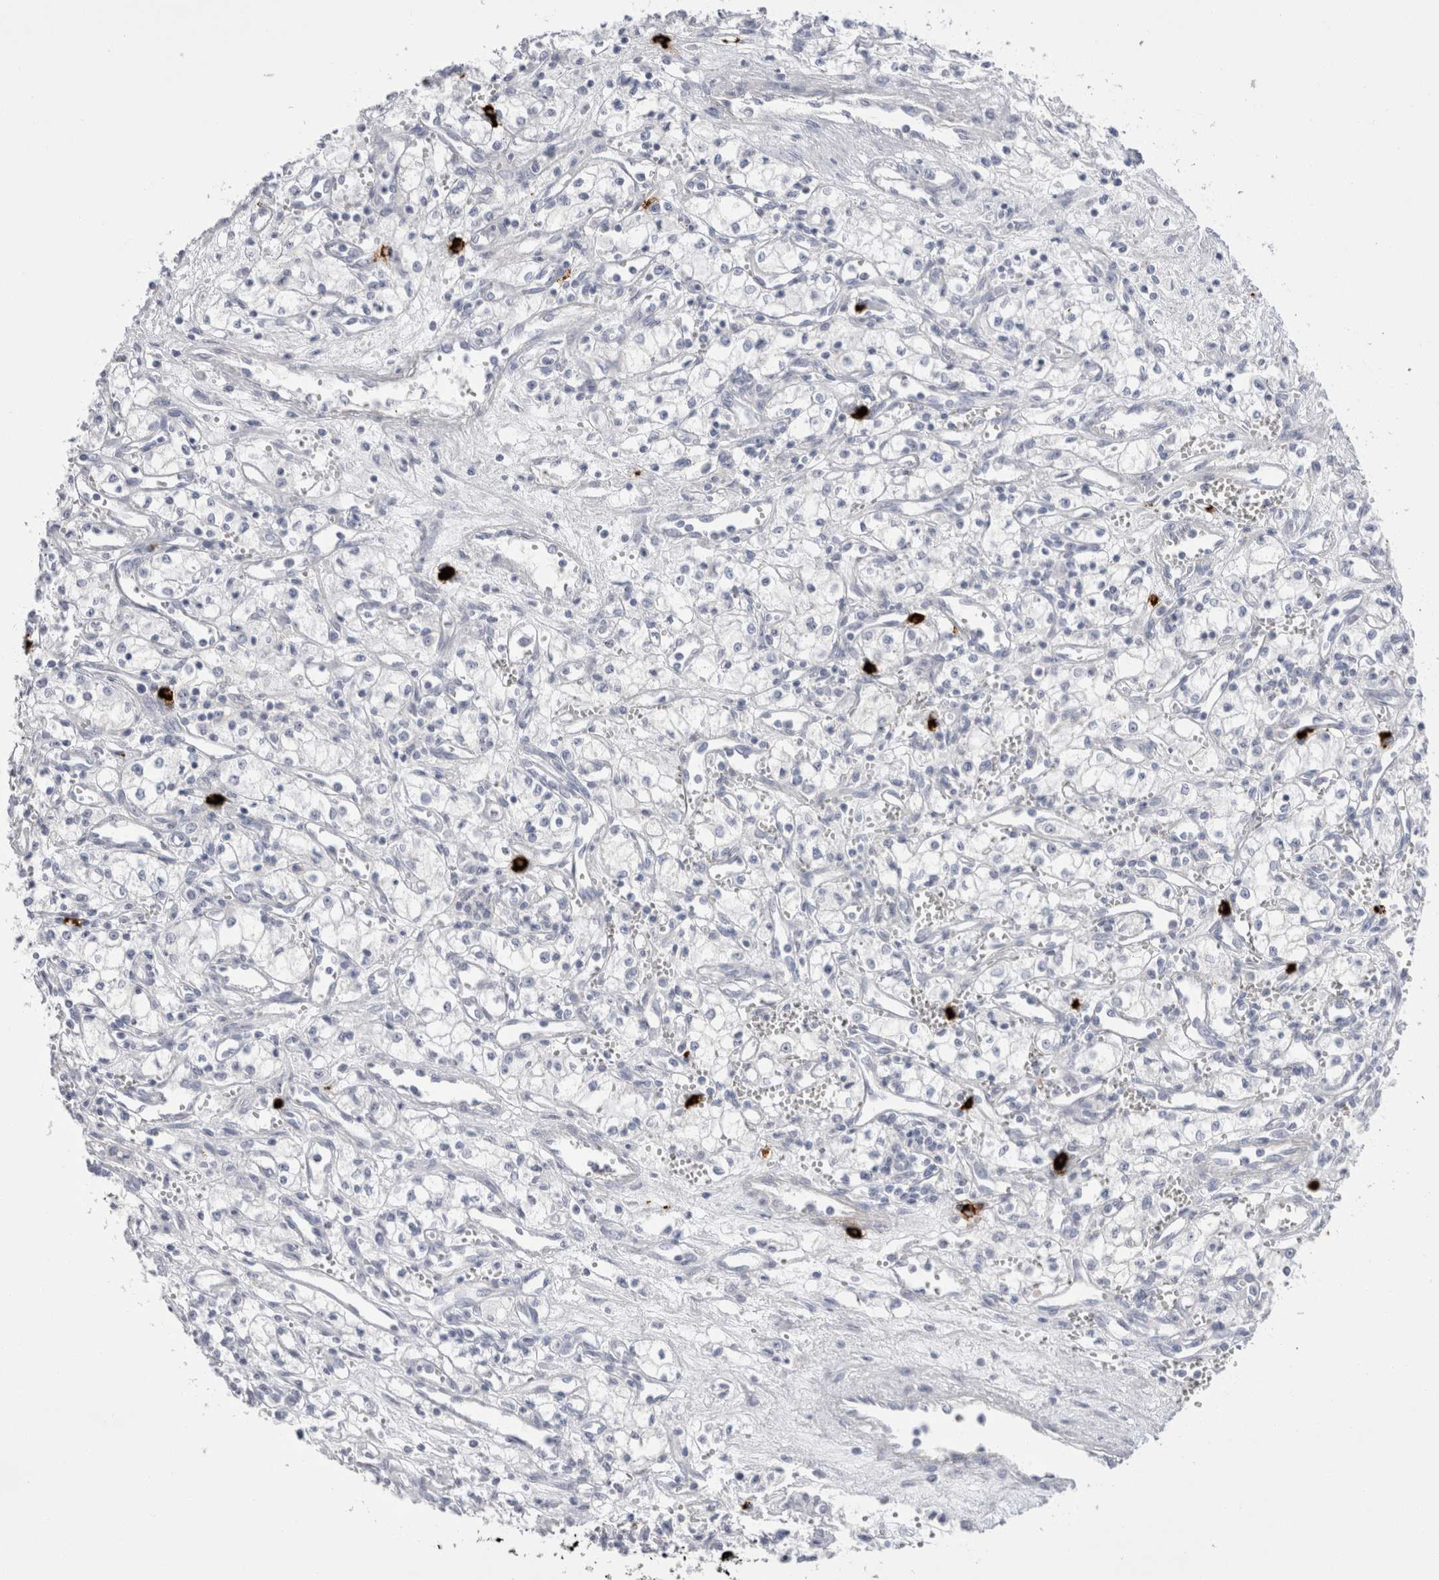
{"staining": {"intensity": "negative", "quantity": "none", "location": "none"}, "tissue": "renal cancer", "cell_type": "Tumor cells", "image_type": "cancer", "snomed": [{"axis": "morphology", "description": "Adenocarcinoma, NOS"}, {"axis": "topography", "description": "Kidney"}], "caption": "Tumor cells show no significant protein staining in renal cancer. The staining is performed using DAB (3,3'-diaminobenzidine) brown chromogen with nuclei counter-stained in using hematoxylin.", "gene": "SPINK2", "patient": {"sex": "male", "age": 59}}